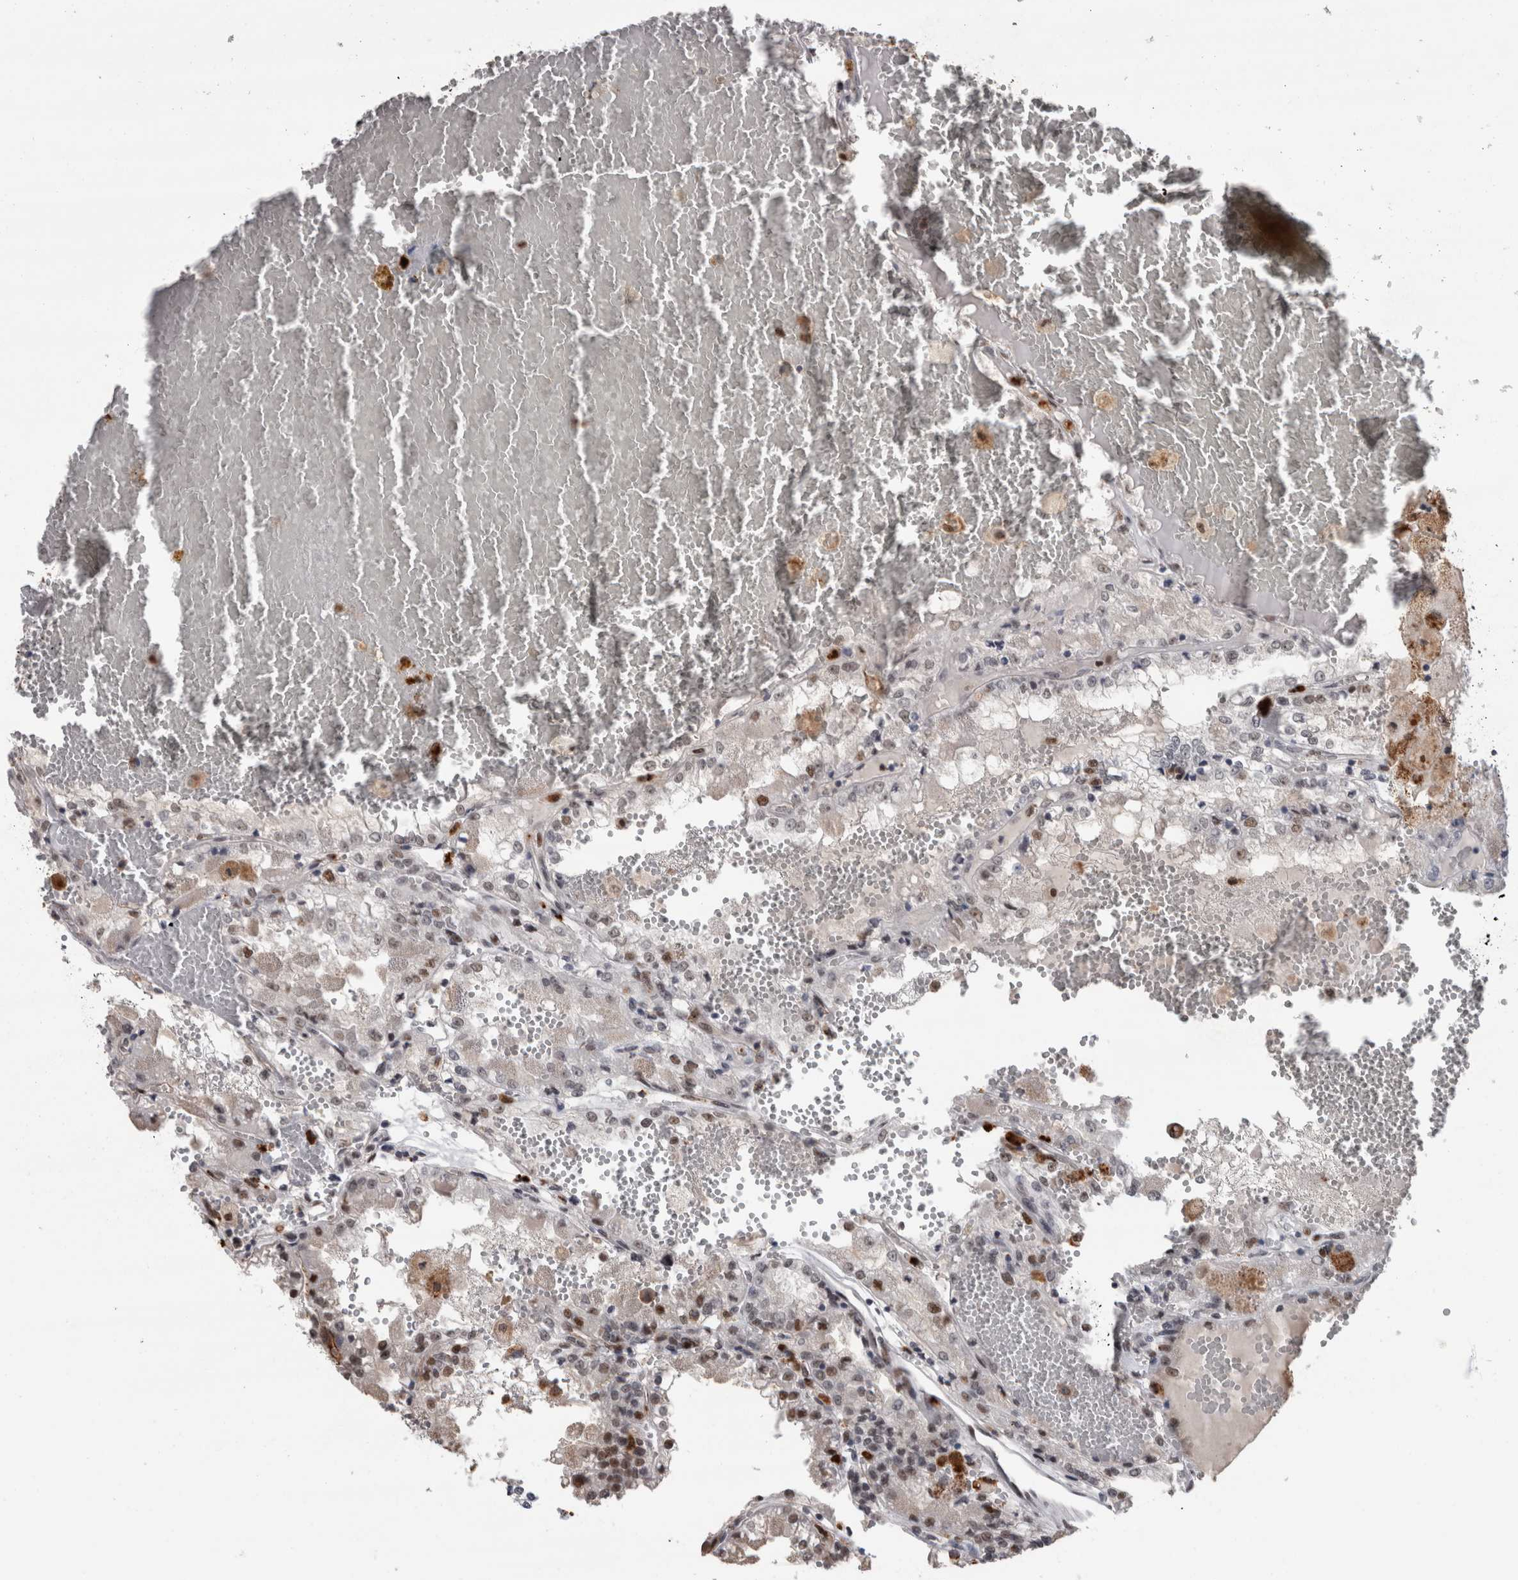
{"staining": {"intensity": "moderate", "quantity": "<25%", "location": "nuclear"}, "tissue": "renal cancer", "cell_type": "Tumor cells", "image_type": "cancer", "snomed": [{"axis": "morphology", "description": "Adenocarcinoma, NOS"}, {"axis": "topography", "description": "Kidney"}], "caption": "Protein expression analysis of human renal adenocarcinoma reveals moderate nuclear positivity in about <25% of tumor cells. (Stains: DAB (3,3'-diaminobenzidine) in brown, nuclei in blue, Microscopy: brightfield microscopy at high magnification).", "gene": "POLD2", "patient": {"sex": "female", "age": 56}}